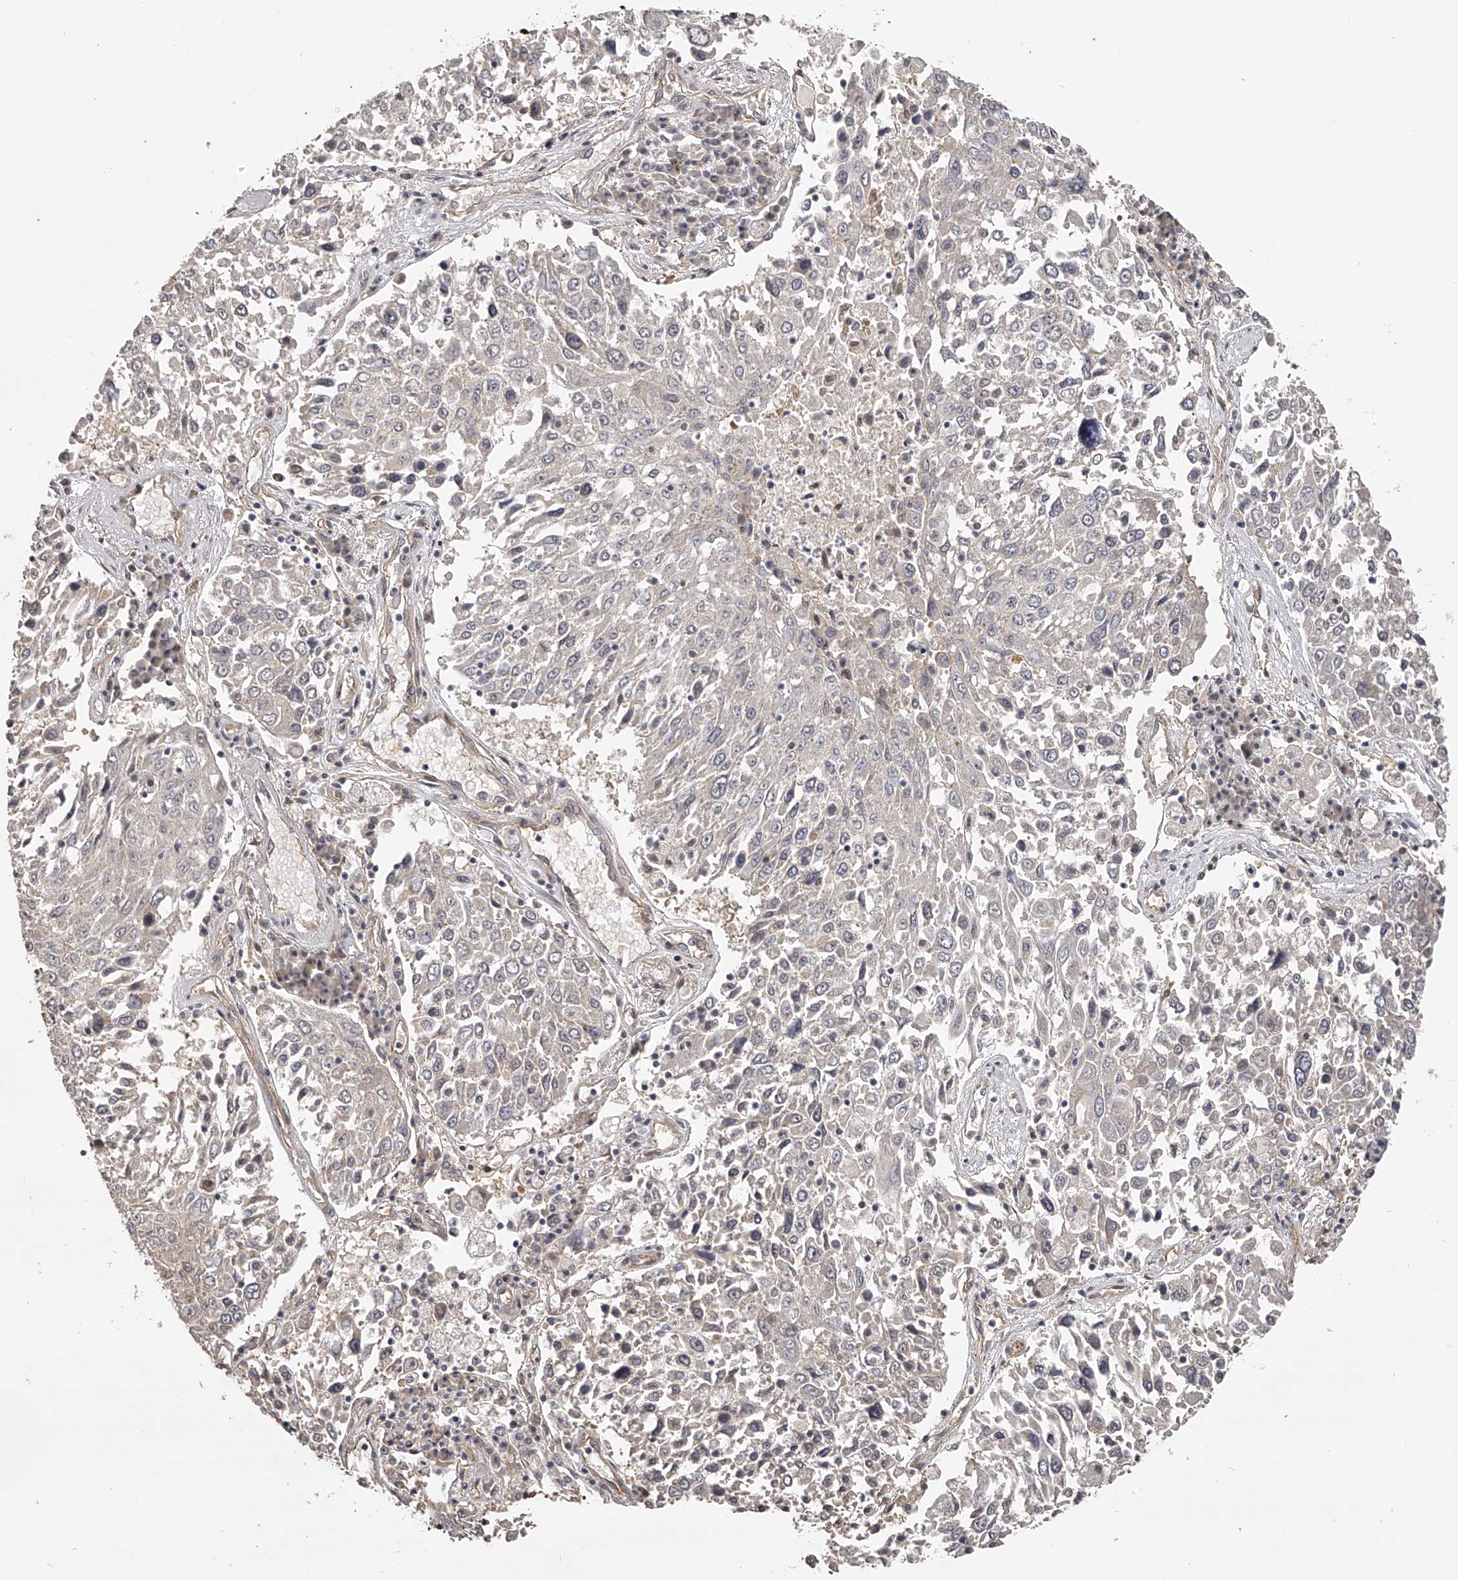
{"staining": {"intensity": "negative", "quantity": "none", "location": "none"}, "tissue": "lung cancer", "cell_type": "Tumor cells", "image_type": "cancer", "snomed": [{"axis": "morphology", "description": "Squamous cell carcinoma, NOS"}, {"axis": "topography", "description": "Lung"}], "caption": "Tumor cells are negative for brown protein staining in lung cancer.", "gene": "ZNF582", "patient": {"sex": "male", "age": 65}}